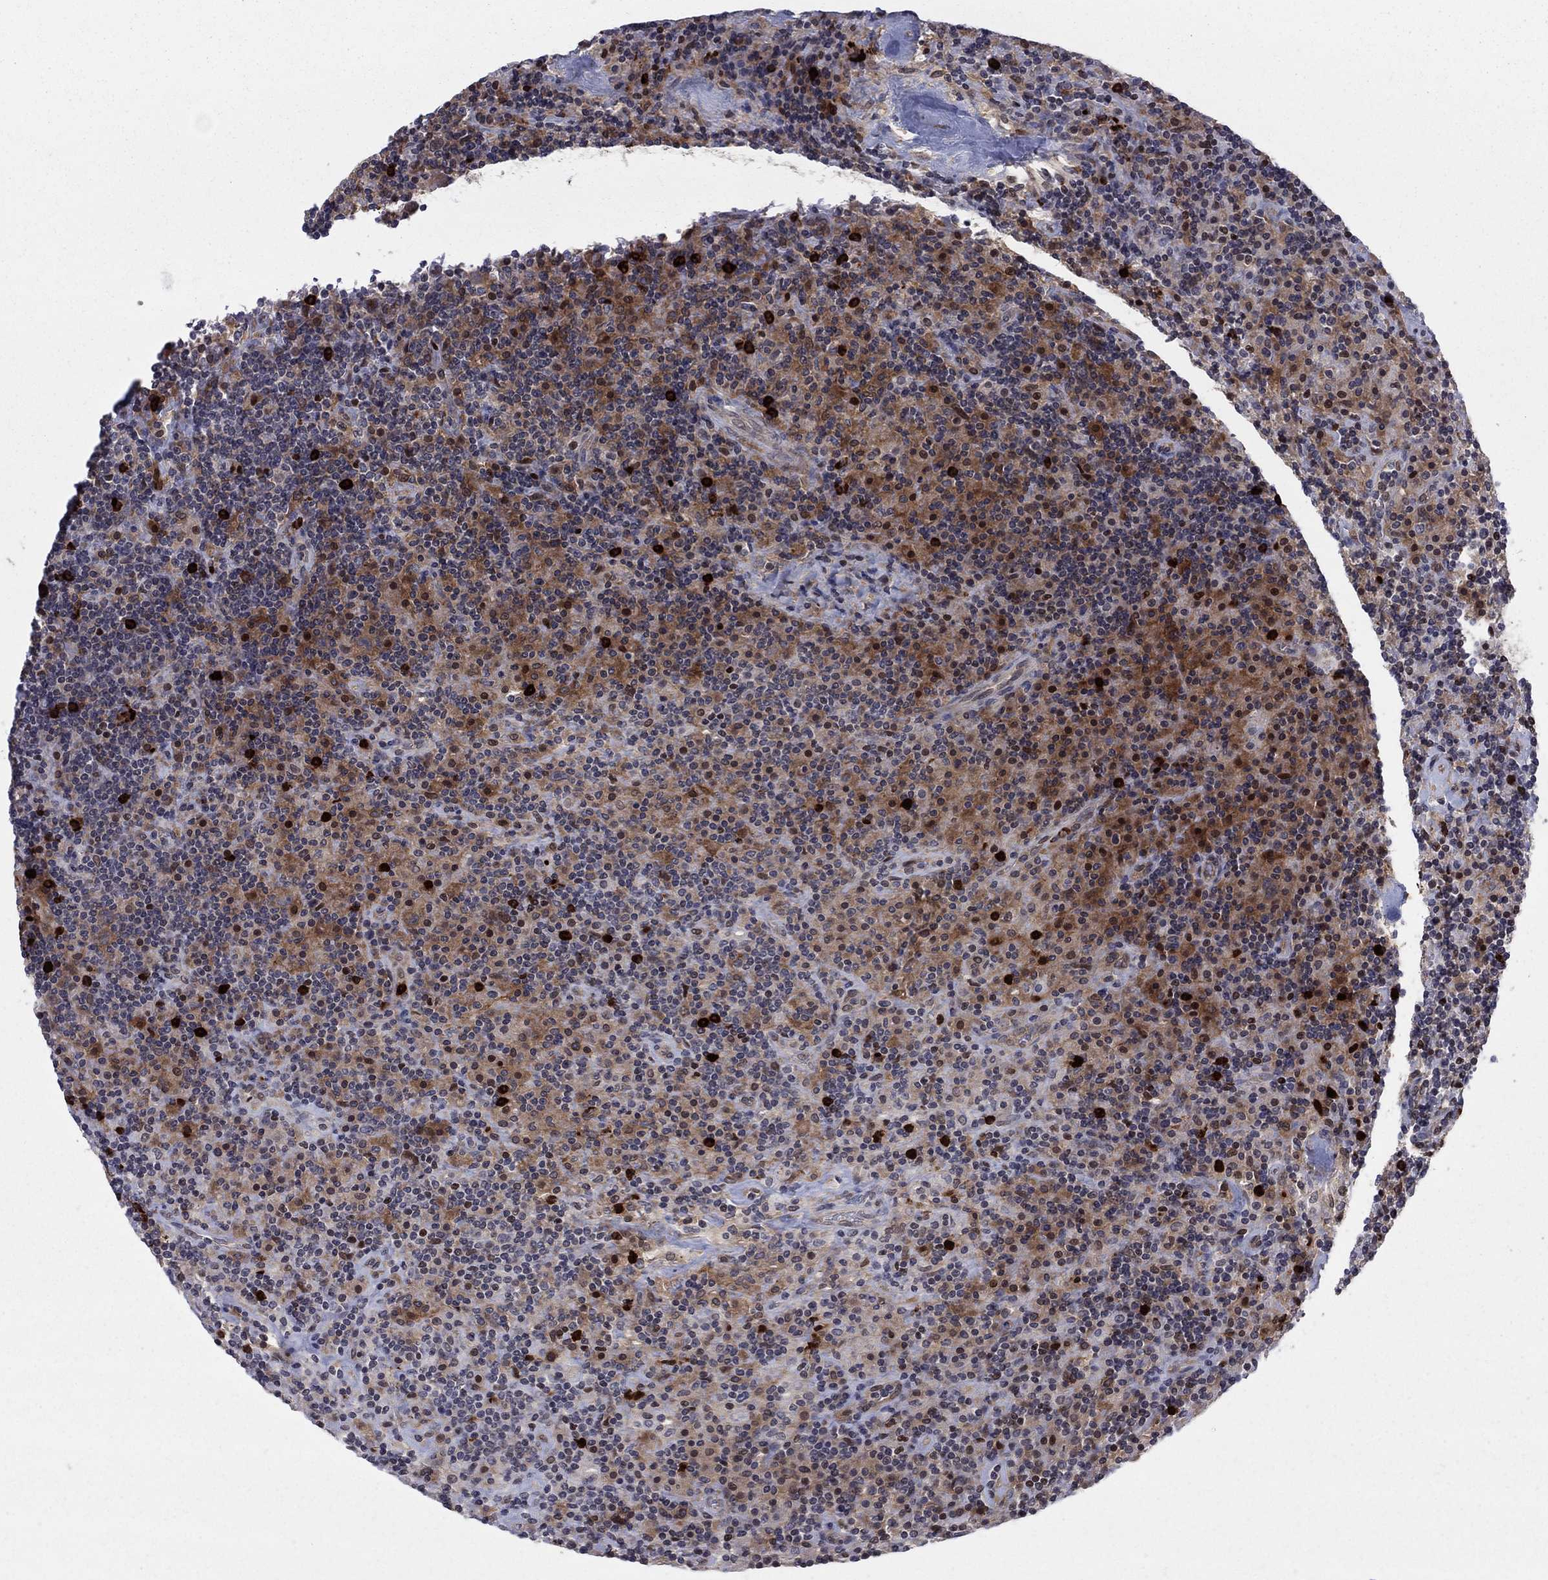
{"staining": {"intensity": "moderate", "quantity": ">75%", "location": "cytoplasmic/membranous"}, "tissue": "lymphoma", "cell_type": "Tumor cells", "image_type": "cancer", "snomed": [{"axis": "morphology", "description": "Hodgkin's disease, NOS"}, {"axis": "topography", "description": "Lymph node"}], "caption": "High-power microscopy captured an immunohistochemistry micrograph of Hodgkin's disease, revealing moderate cytoplasmic/membranous positivity in about >75% of tumor cells. The protein of interest is stained brown, and the nuclei are stained in blue (DAB IHC with brightfield microscopy, high magnification).", "gene": "ZNHIT3", "patient": {"sex": "male", "age": 70}}